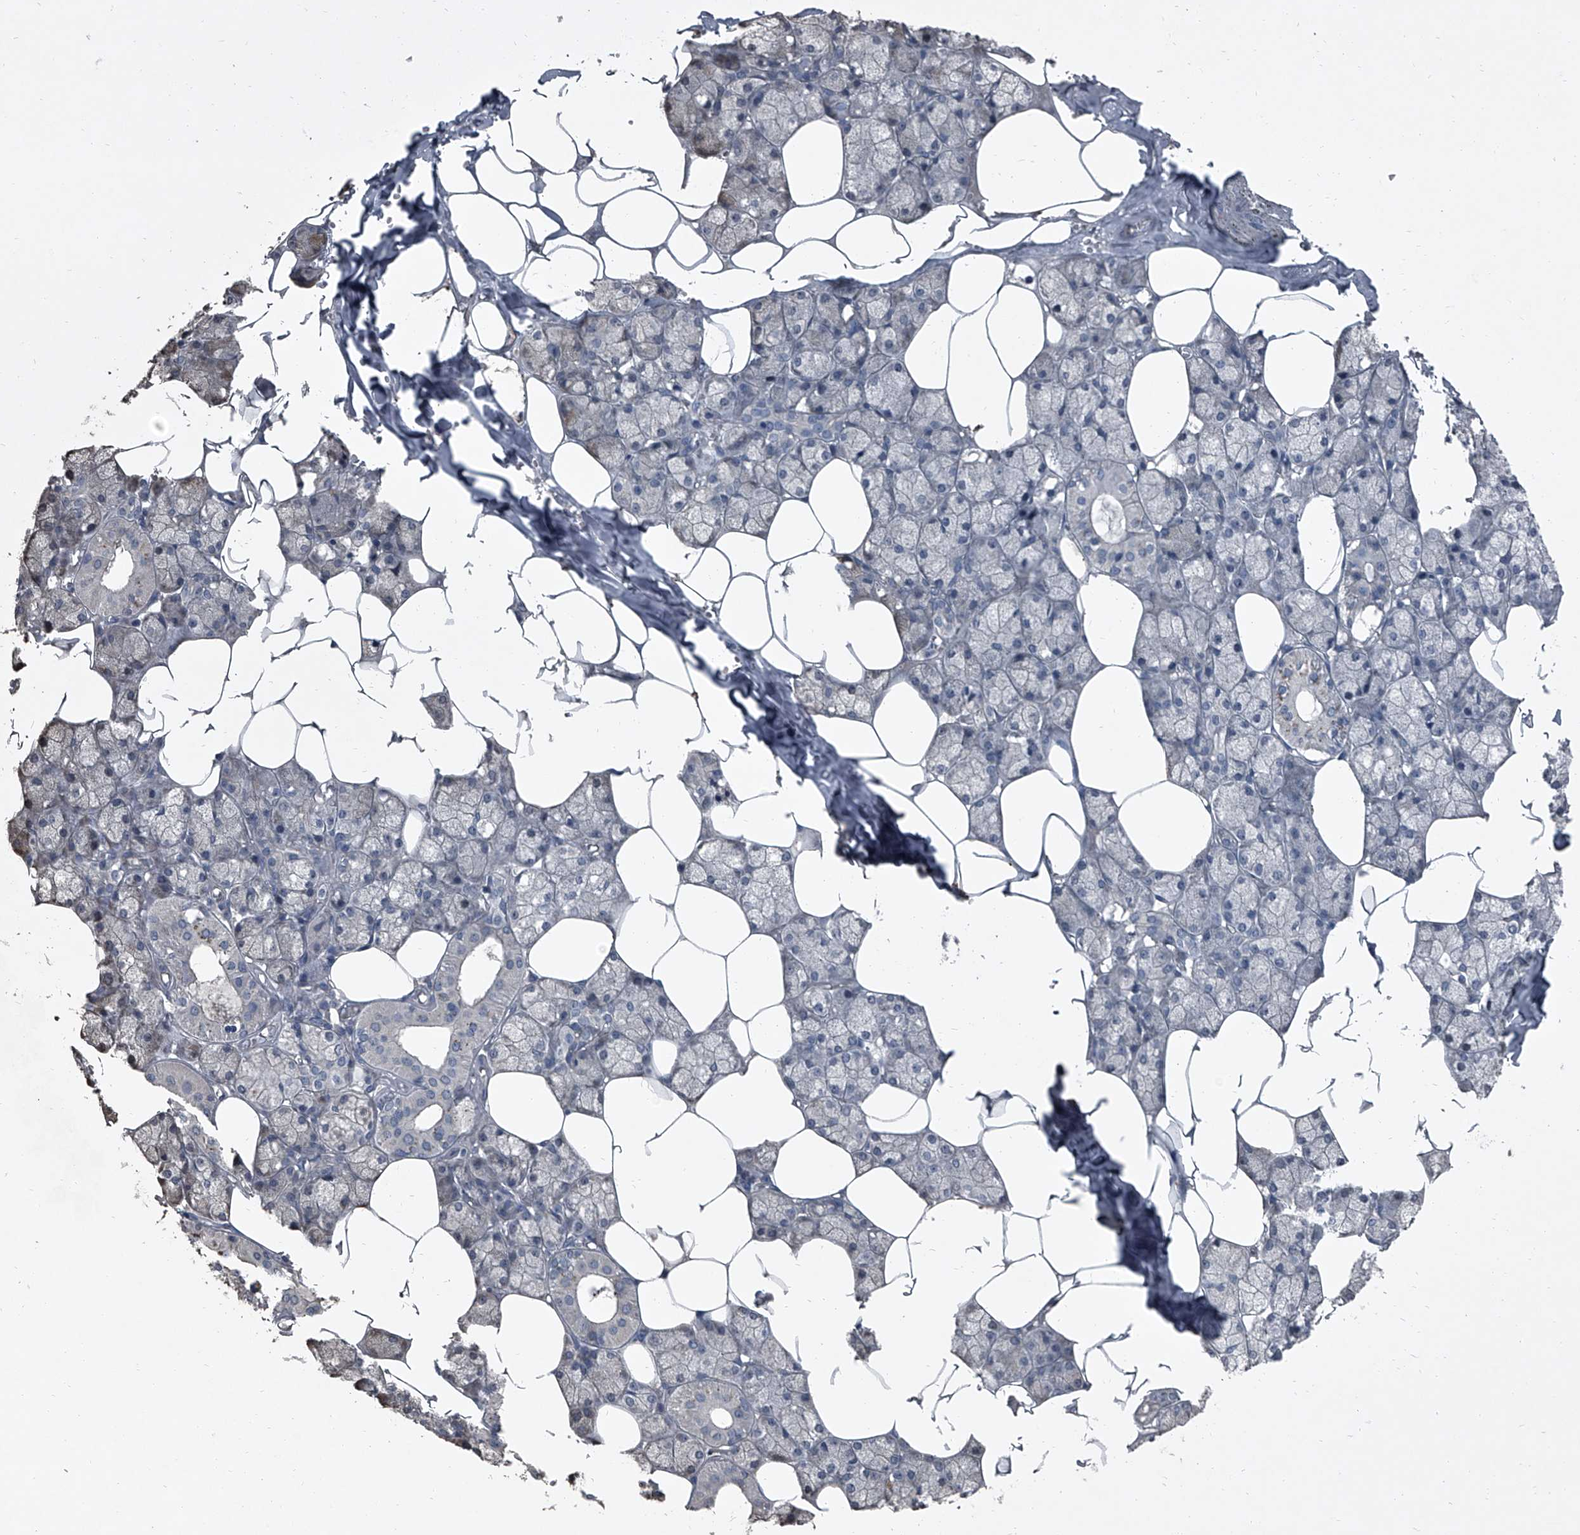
{"staining": {"intensity": "negative", "quantity": "none", "location": "none"}, "tissue": "salivary gland", "cell_type": "Glandular cells", "image_type": "normal", "snomed": [{"axis": "morphology", "description": "Normal tissue, NOS"}, {"axis": "topography", "description": "Salivary gland"}], "caption": "The micrograph shows no significant staining in glandular cells of salivary gland. (DAB (3,3'-diaminobenzidine) IHC, high magnification).", "gene": "HEPHL1", "patient": {"sex": "male", "age": 62}}